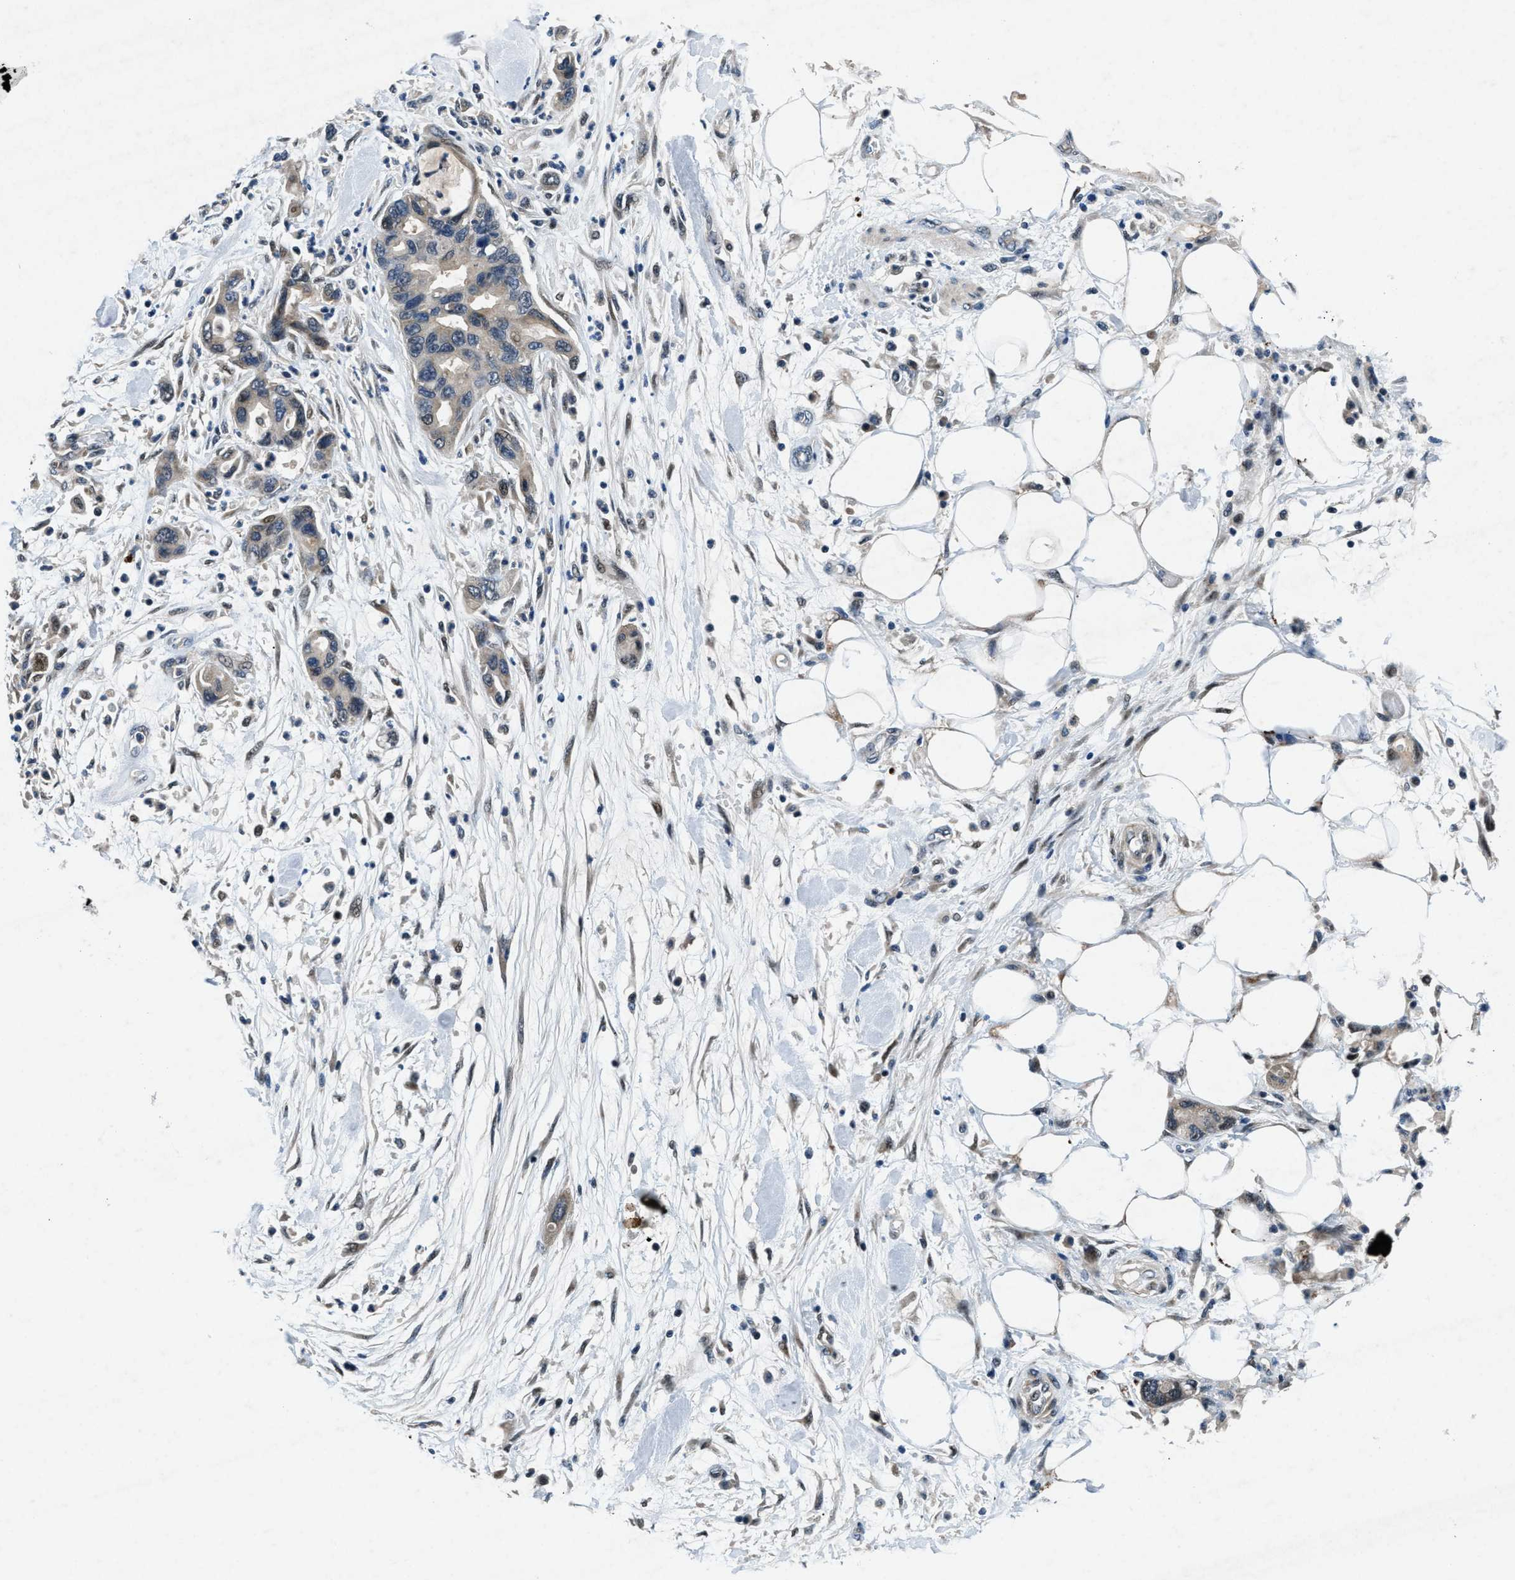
{"staining": {"intensity": "weak", "quantity": "25%-75%", "location": "cytoplasmic/membranous"}, "tissue": "pancreatic cancer", "cell_type": "Tumor cells", "image_type": "cancer", "snomed": [{"axis": "morphology", "description": "Normal tissue, NOS"}, {"axis": "morphology", "description": "Adenocarcinoma, NOS"}, {"axis": "topography", "description": "Pancreas"}], "caption": "A photomicrograph showing weak cytoplasmic/membranous positivity in about 25%-75% of tumor cells in pancreatic adenocarcinoma, as visualized by brown immunohistochemical staining.", "gene": "PHLDA1", "patient": {"sex": "female", "age": 71}}